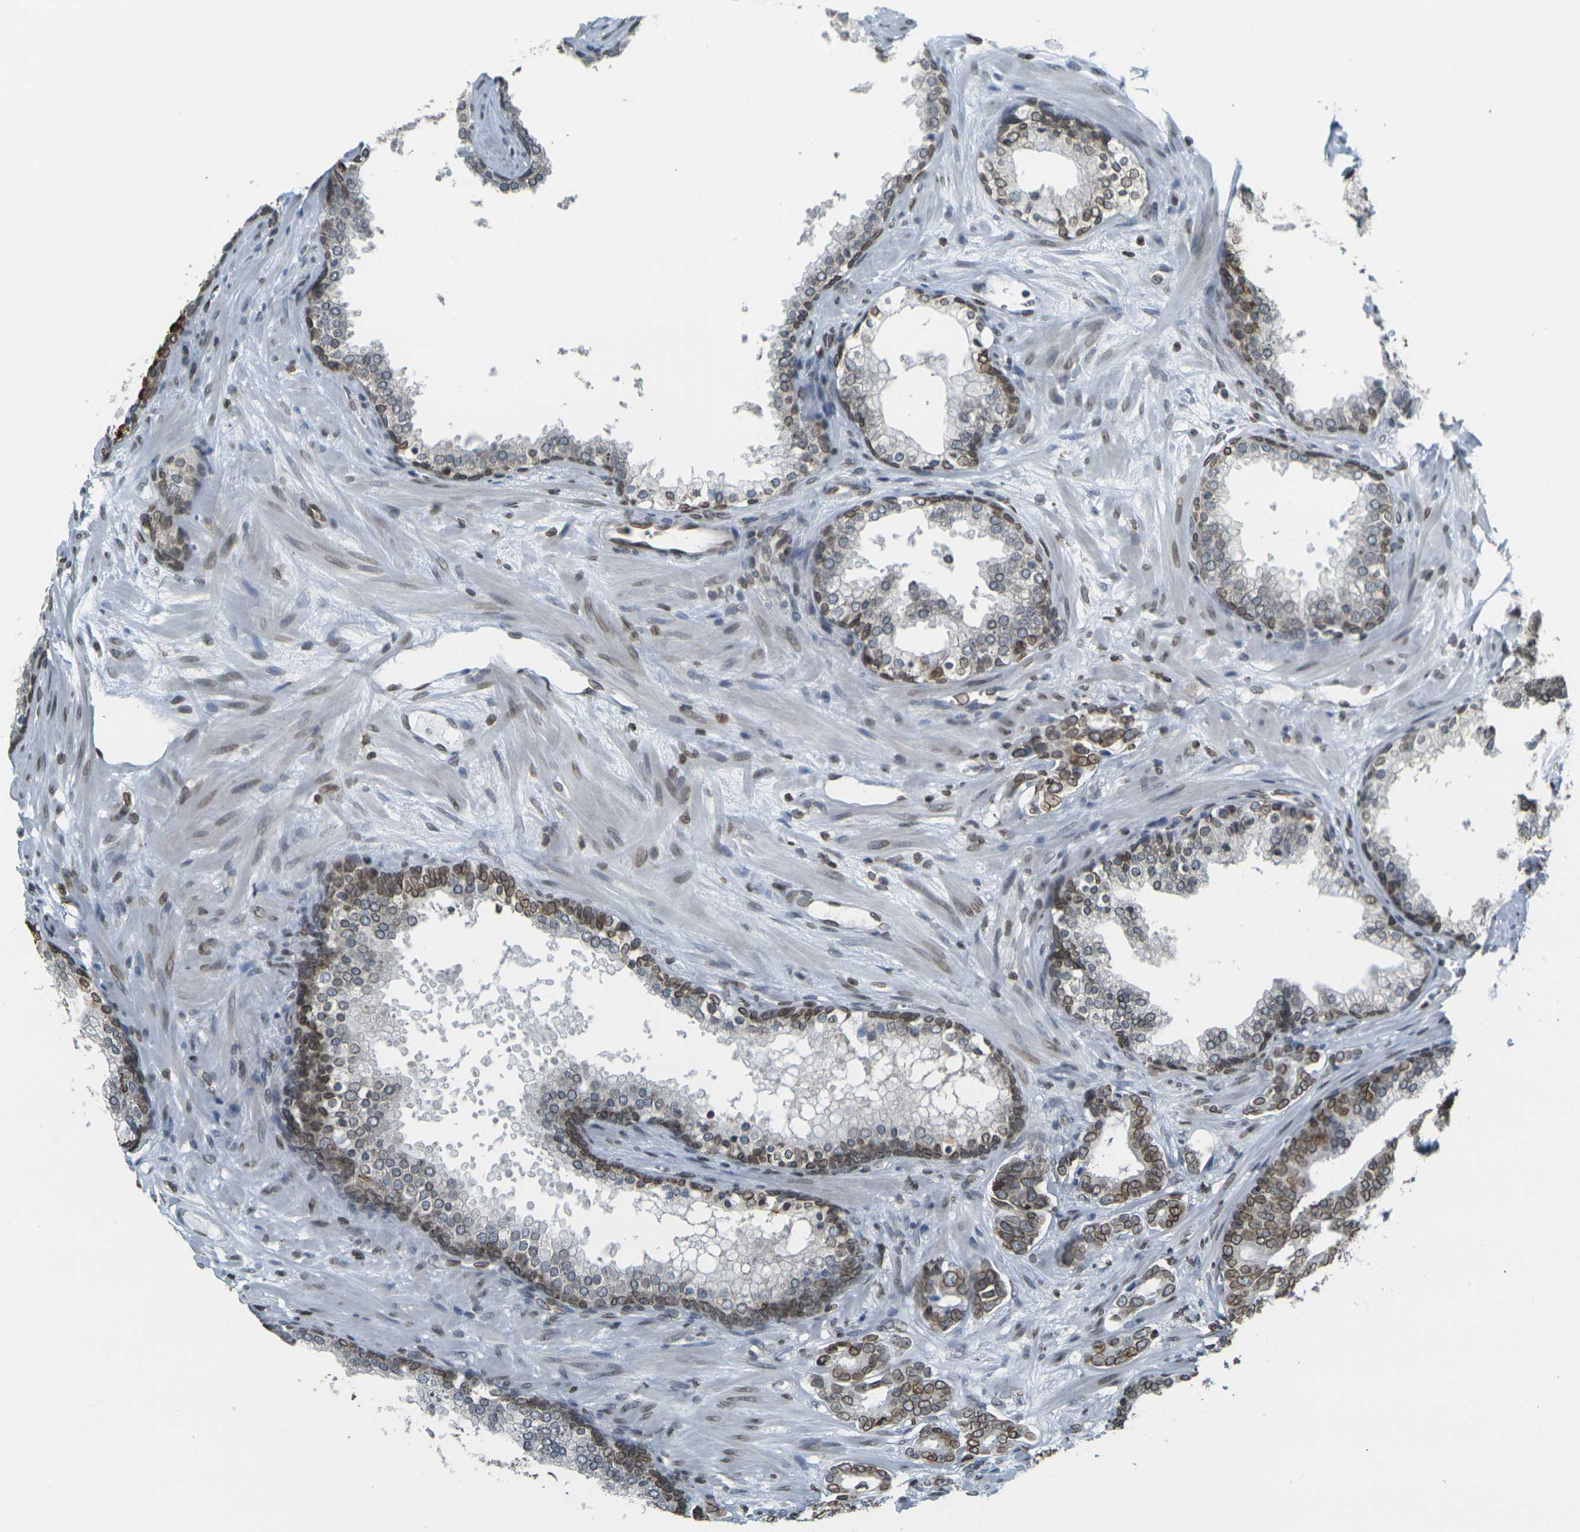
{"staining": {"intensity": "moderate", "quantity": ">75%", "location": "cytoplasmic/membranous,nuclear"}, "tissue": "prostate cancer", "cell_type": "Tumor cells", "image_type": "cancer", "snomed": [{"axis": "morphology", "description": "Adenocarcinoma, Low grade"}, {"axis": "topography", "description": "Prostate"}], "caption": "A medium amount of moderate cytoplasmic/membranous and nuclear staining is seen in approximately >75% of tumor cells in prostate cancer tissue.", "gene": "BRDT", "patient": {"sex": "male", "age": 58}}